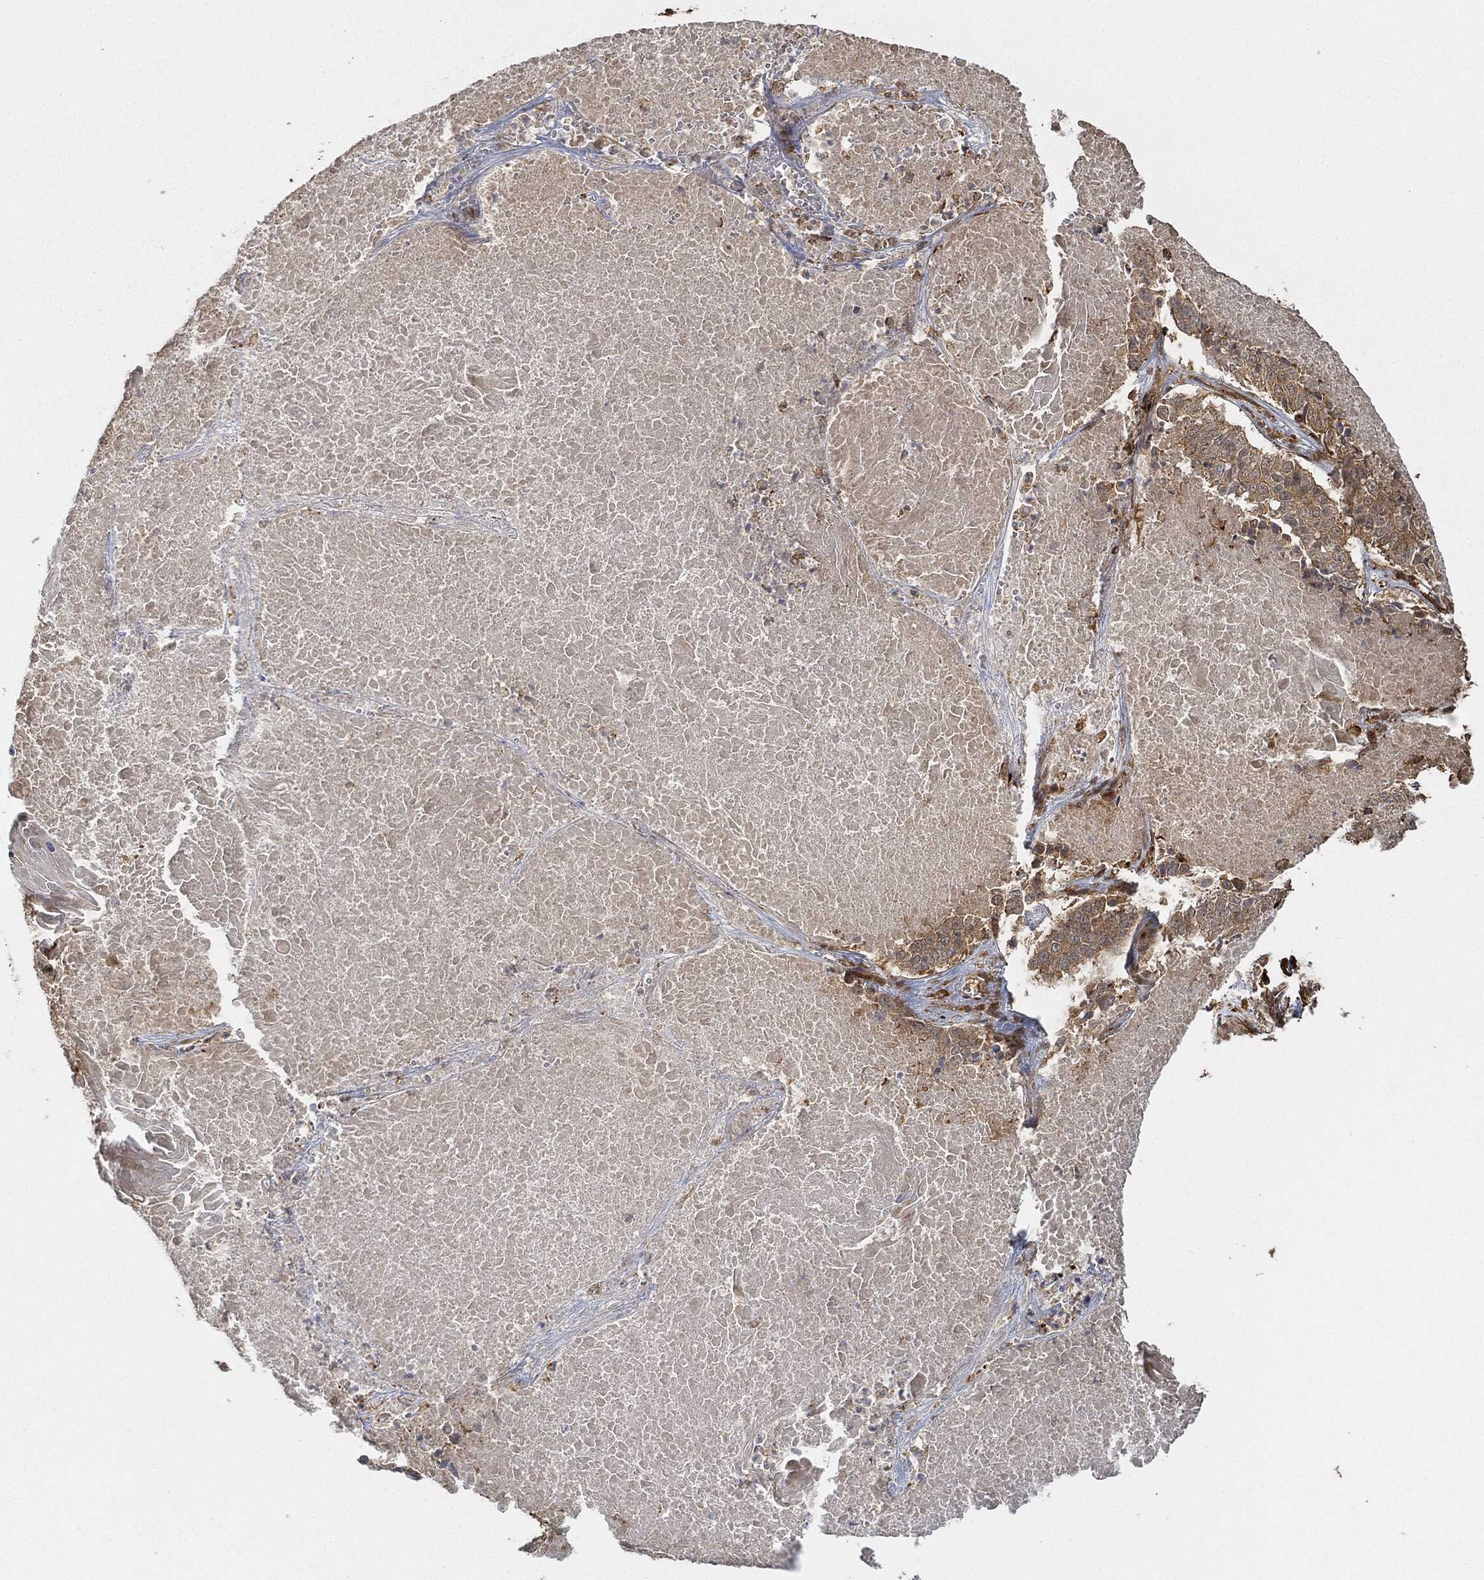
{"staining": {"intensity": "moderate", "quantity": "25%-75%", "location": "cytoplasmic/membranous"}, "tissue": "lung cancer", "cell_type": "Tumor cells", "image_type": "cancer", "snomed": [{"axis": "morphology", "description": "Squamous cell carcinoma, NOS"}, {"axis": "topography", "description": "Lung"}], "caption": "This is a photomicrograph of immunohistochemistry (IHC) staining of lung cancer (squamous cell carcinoma), which shows moderate positivity in the cytoplasmic/membranous of tumor cells.", "gene": "TPT1", "patient": {"sex": "male", "age": 64}}